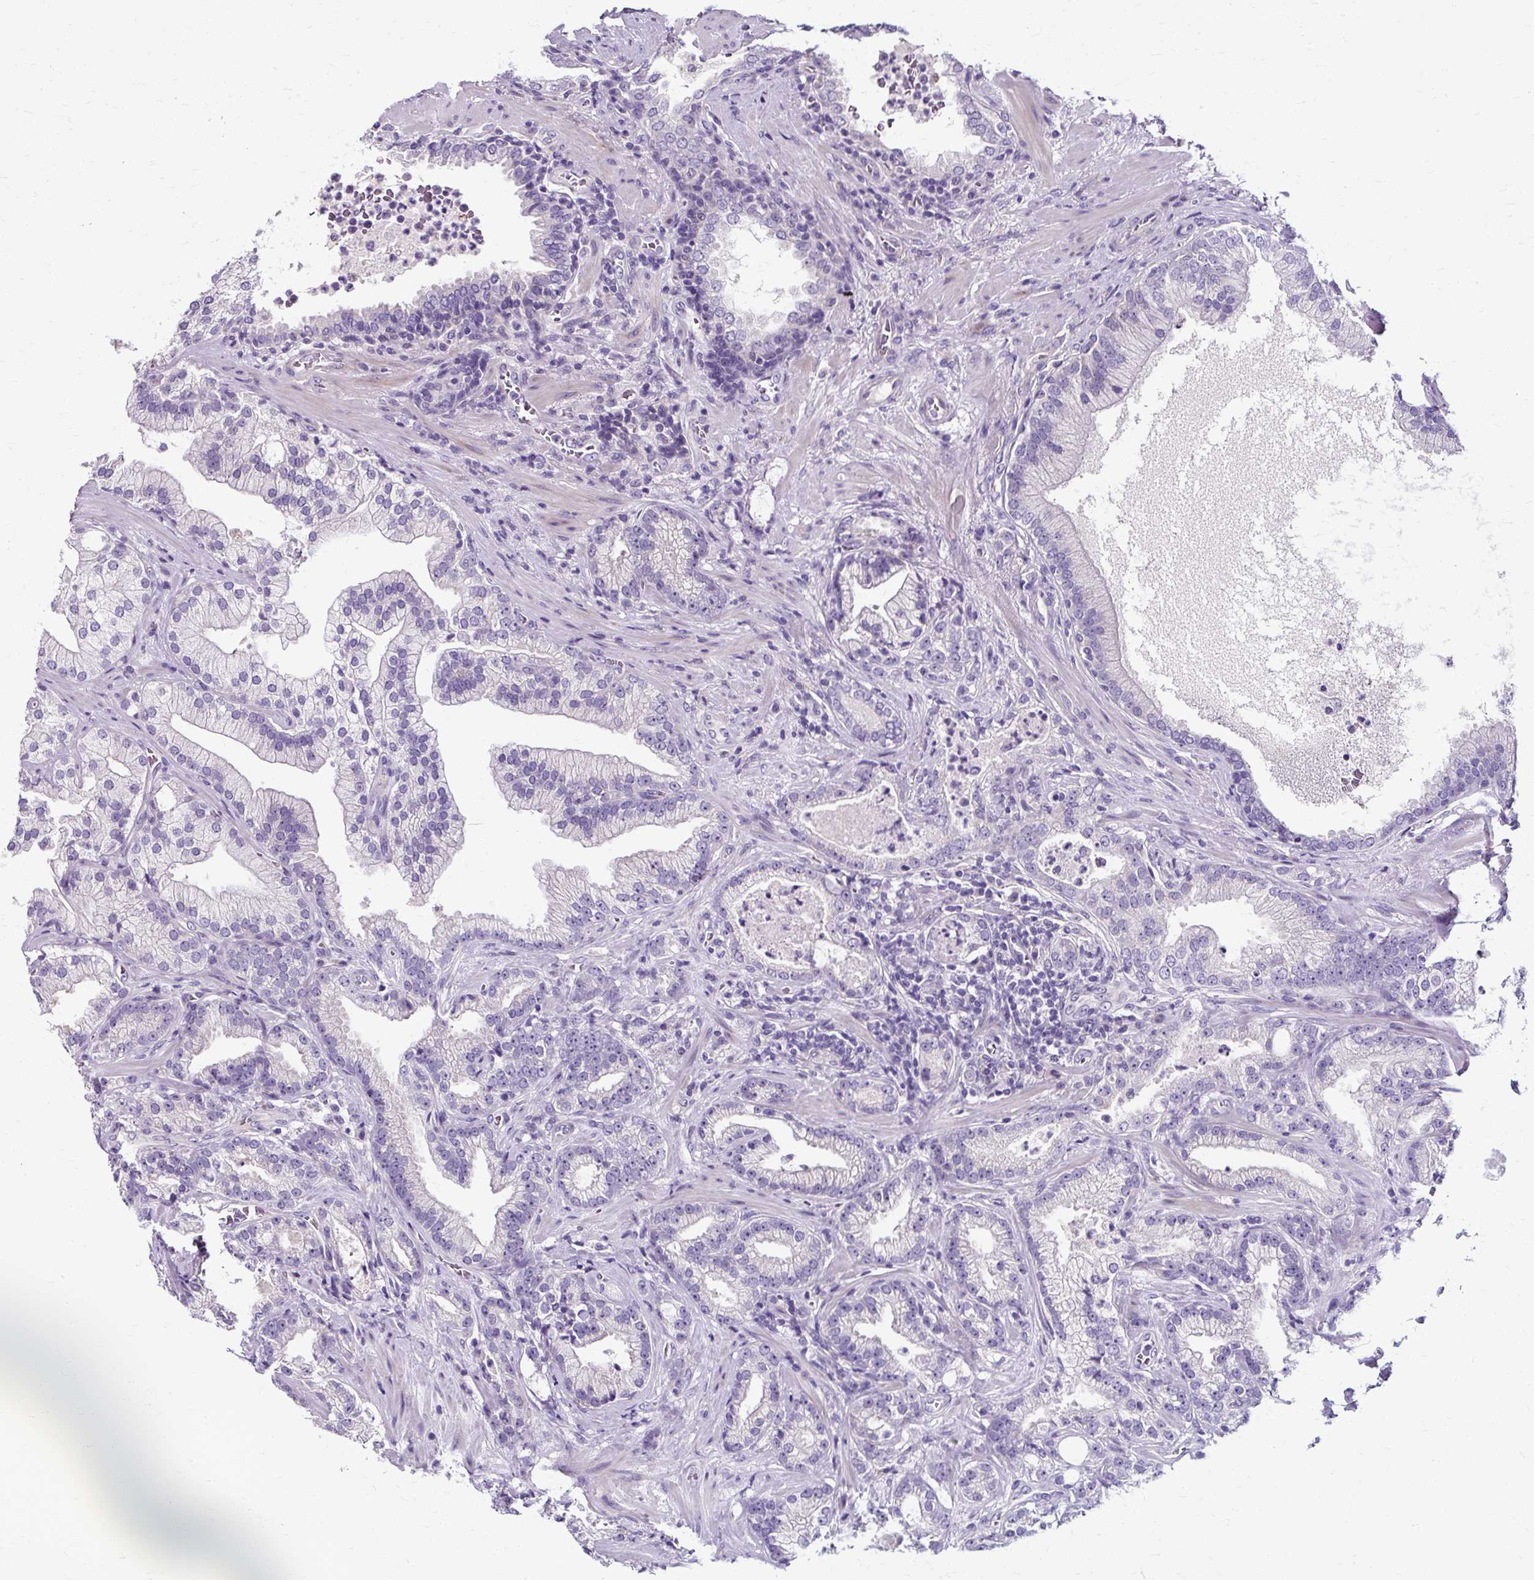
{"staining": {"intensity": "negative", "quantity": "none", "location": "none"}, "tissue": "prostate cancer", "cell_type": "Tumor cells", "image_type": "cancer", "snomed": [{"axis": "morphology", "description": "Adenocarcinoma, High grade"}, {"axis": "topography", "description": "Prostate"}], "caption": "Immunohistochemistry (IHC) photomicrograph of neoplastic tissue: human prostate cancer stained with DAB (3,3'-diaminobenzidine) reveals no significant protein positivity in tumor cells.", "gene": "ZNF555", "patient": {"sex": "male", "age": 68}}